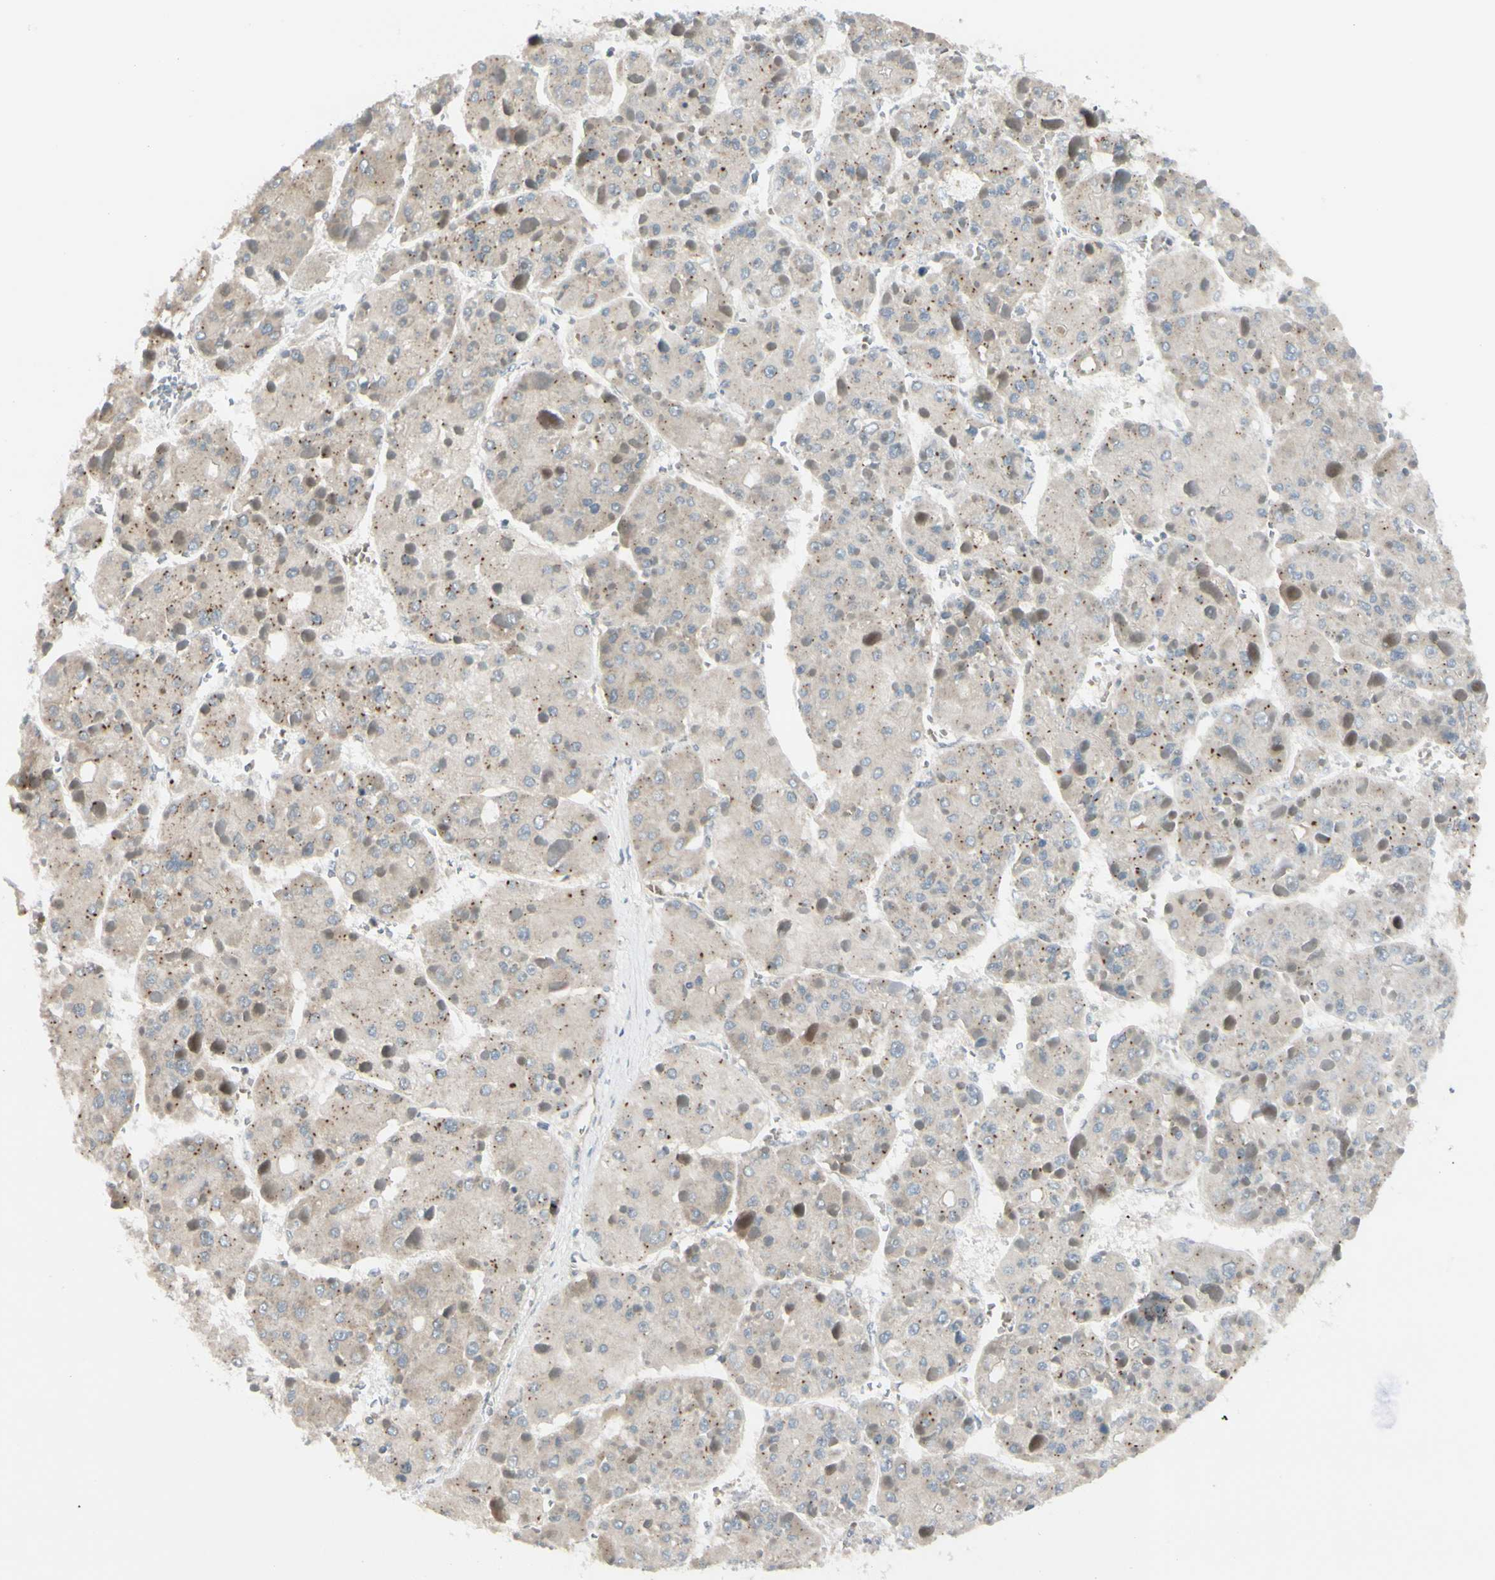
{"staining": {"intensity": "weak", "quantity": ">75%", "location": "cytoplasmic/membranous"}, "tissue": "liver cancer", "cell_type": "Tumor cells", "image_type": "cancer", "snomed": [{"axis": "morphology", "description": "Carcinoma, Hepatocellular, NOS"}, {"axis": "topography", "description": "Liver"}], "caption": "Human hepatocellular carcinoma (liver) stained with a protein marker exhibits weak staining in tumor cells.", "gene": "FGF10", "patient": {"sex": "female", "age": 73}}